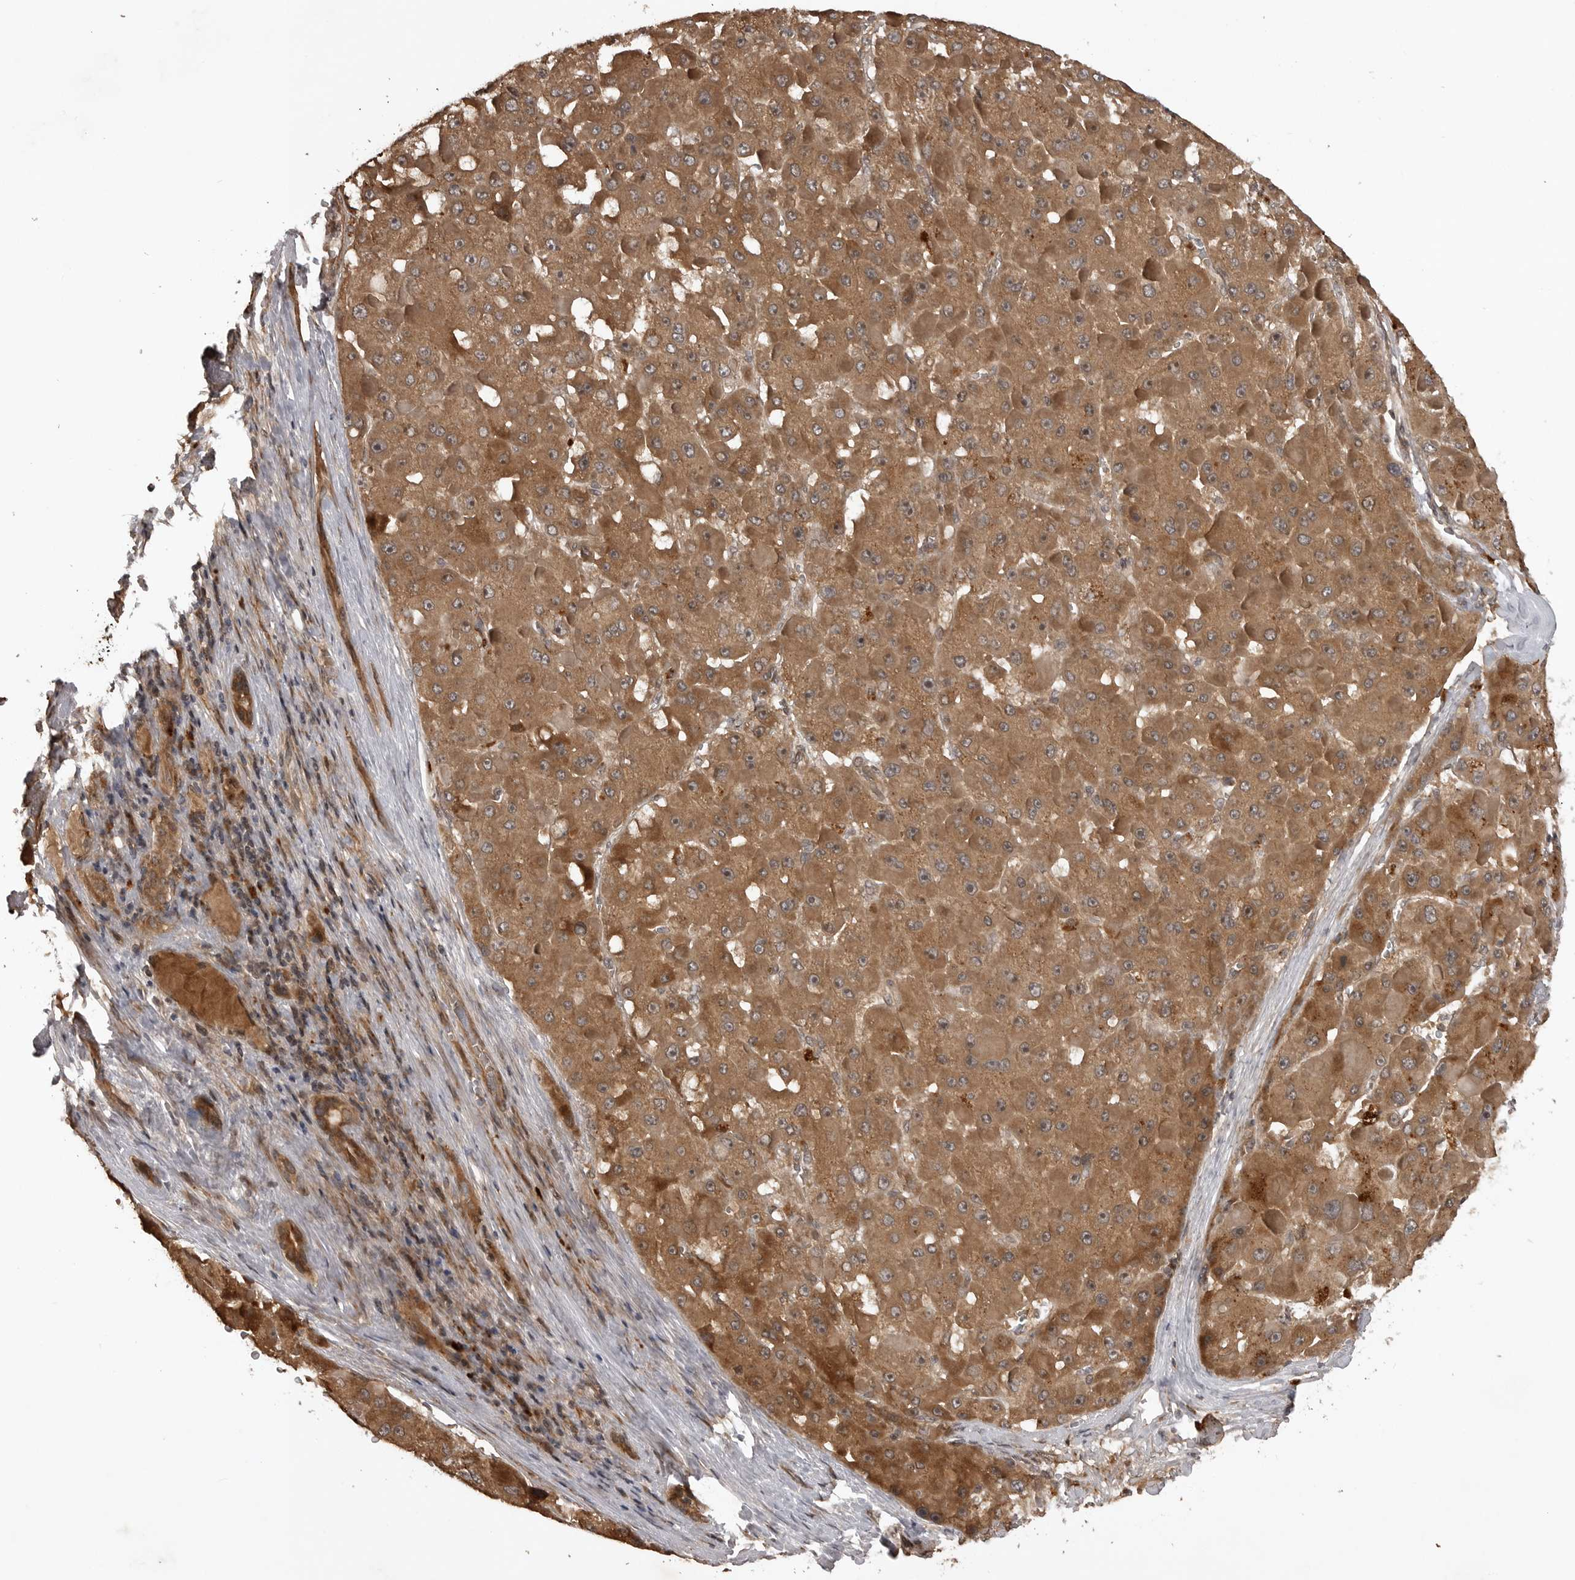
{"staining": {"intensity": "moderate", "quantity": ">75%", "location": "cytoplasmic/membranous"}, "tissue": "liver cancer", "cell_type": "Tumor cells", "image_type": "cancer", "snomed": [{"axis": "morphology", "description": "Carcinoma, Hepatocellular, NOS"}, {"axis": "topography", "description": "Liver"}], "caption": "Liver cancer (hepatocellular carcinoma) was stained to show a protein in brown. There is medium levels of moderate cytoplasmic/membranous positivity in about >75% of tumor cells. The protein is shown in brown color, while the nuclei are stained blue.", "gene": "AKAP7", "patient": {"sex": "female", "age": 73}}